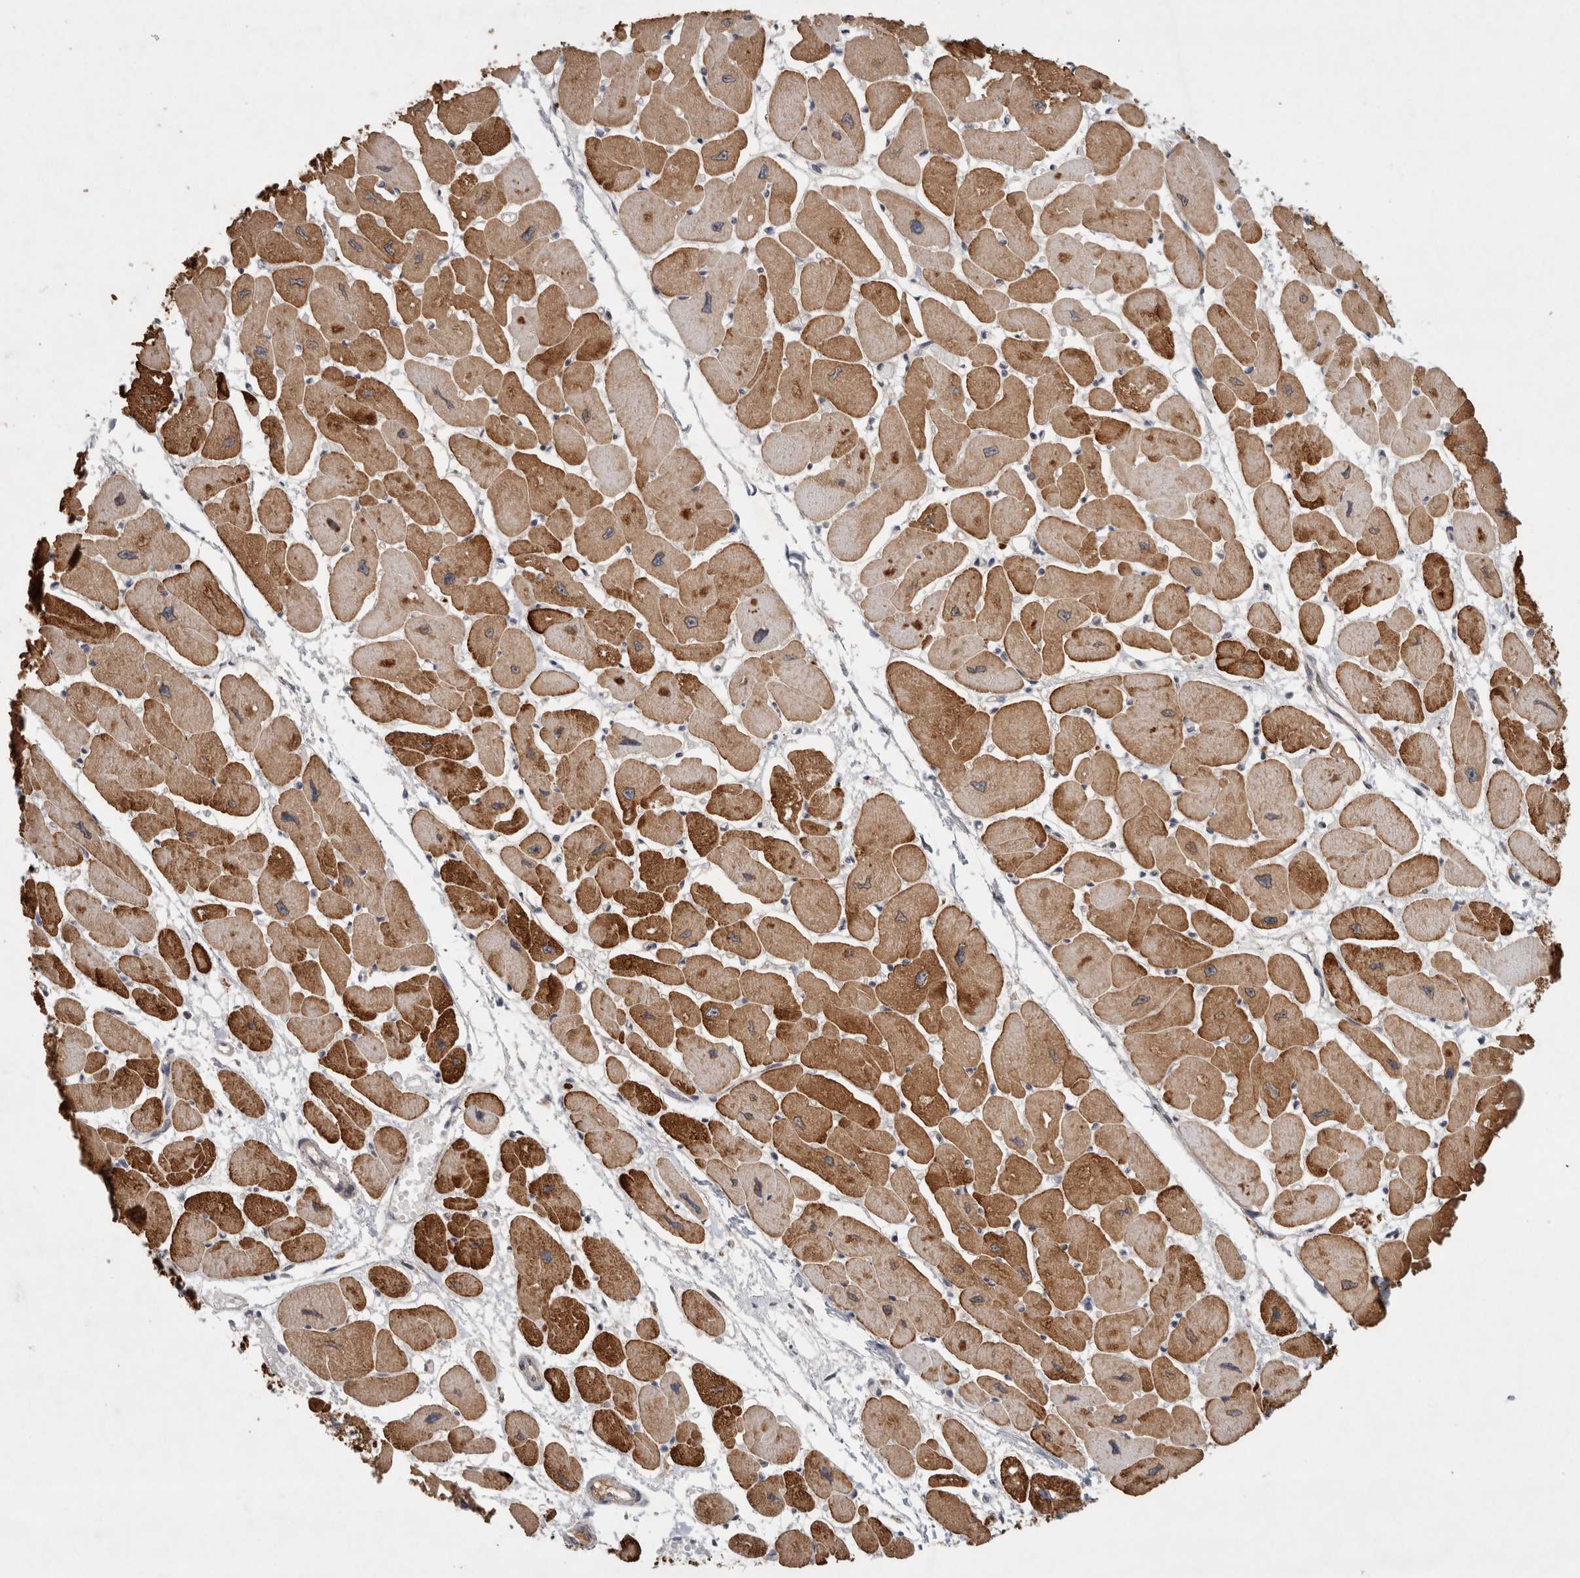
{"staining": {"intensity": "strong", "quantity": "25%-75%", "location": "cytoplasmic/membranous"}, "tissue": "heart muscle", "cell_type": "Cardiomyocytes", "image_type": "normal", "snomed": [{"axis": "morphology", "description": "Normal tissue, NOS"}, {"axis": "topography", "description": "Heart"}], "caption": "Benign heart muscle demonstrates strong cytoplasmic/membranous positivity in approximately 25%-75% of cardiomyocytes The staining was performed using DAB to visualize the protein expression in brown, while the nuclei were stained in blue with hematoxylin (Magnification: 20x)..", "gene": "MPHOSPH6", "patient": {"sex": "female", "age": 54}}